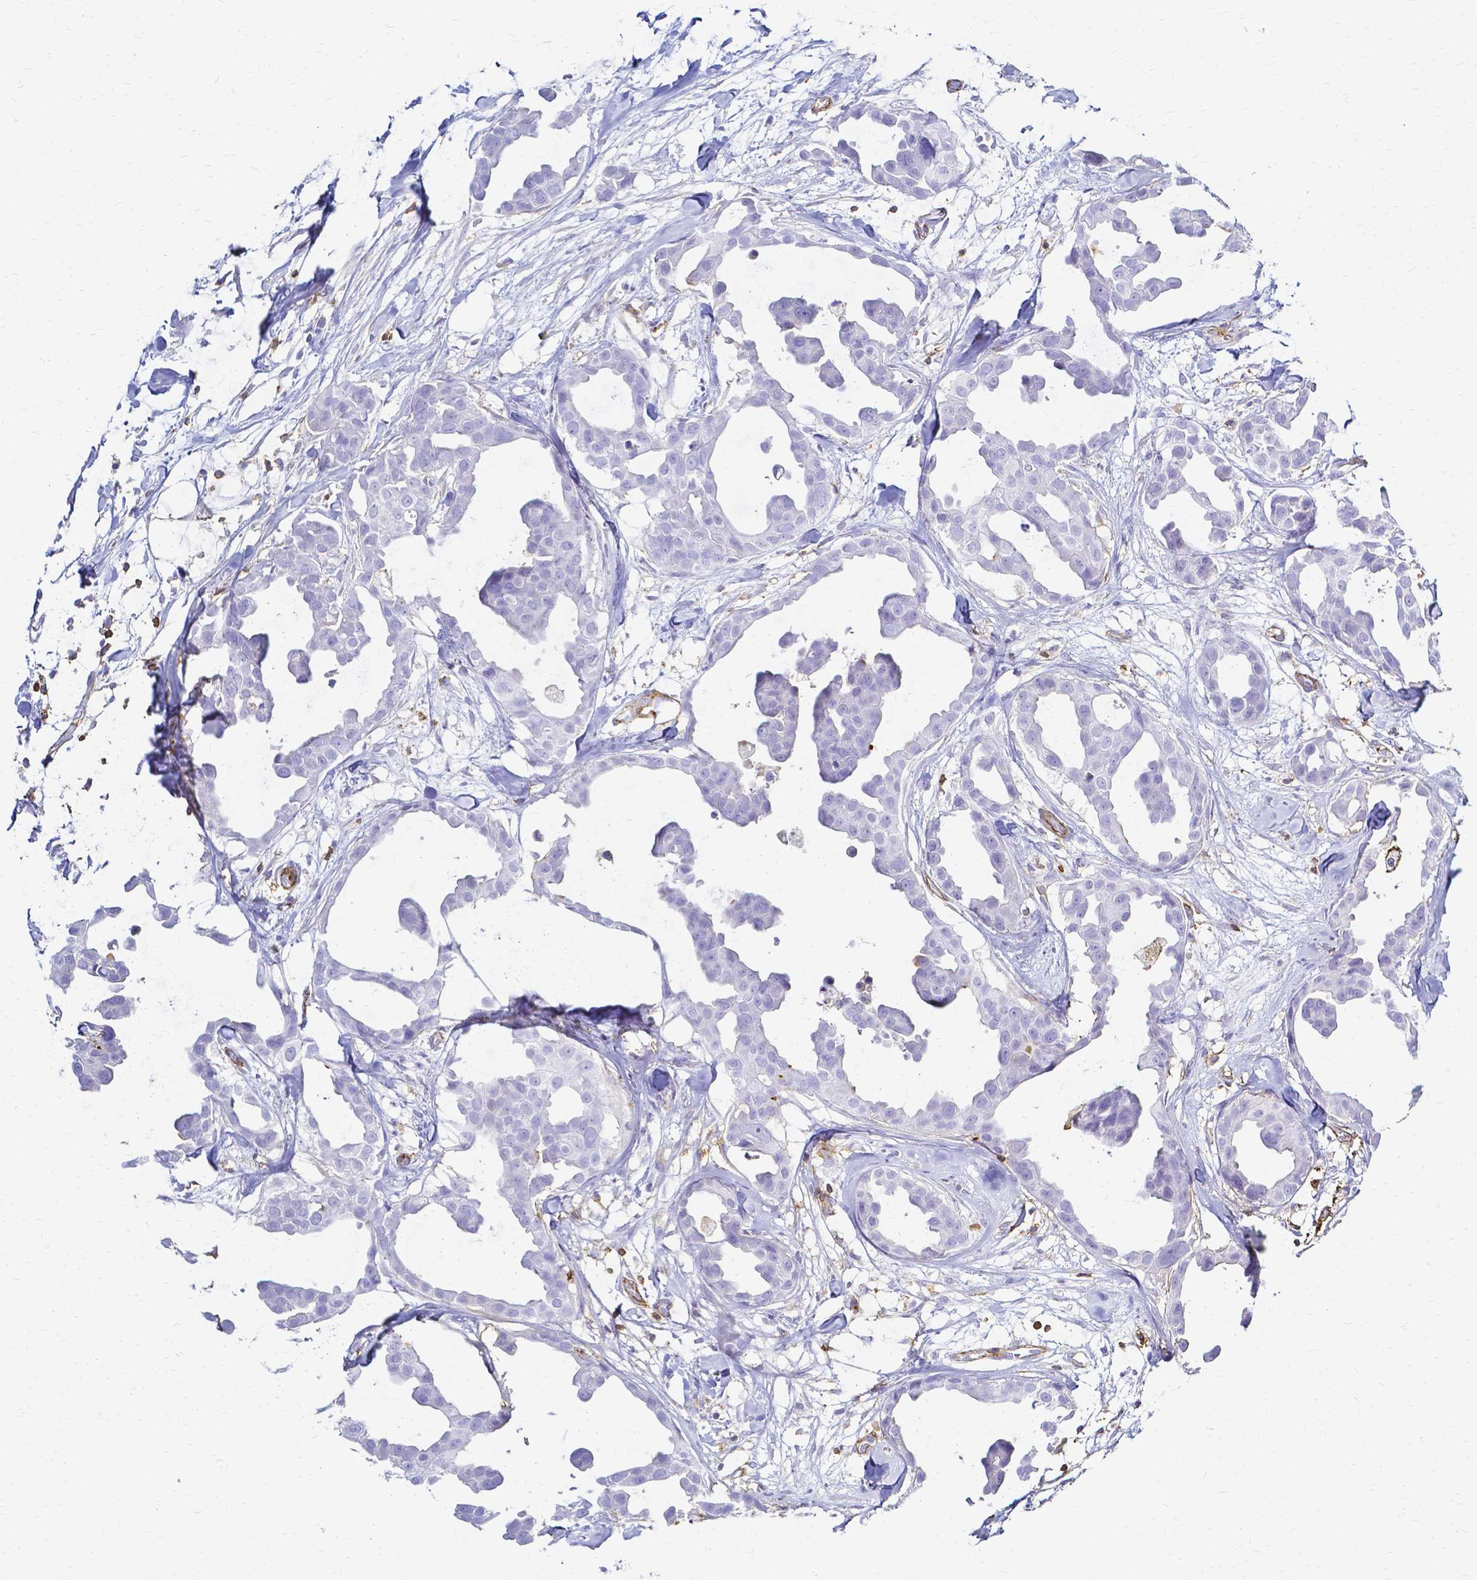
{"staining": {"intensity": "negative", "quantity": "none", "location": "none"}, "tissue": "breast cancer", "cell_type": "Tumor cells", "image_type": "cancer", "snomed": [{"axis": "morphology", "description": "Duct carcinoma"}, {"axis": "topography", "description": "Breast"}], "caption": "Tumor cells show no significant expression in breast invasive ductal carcinoma.", "gene": "HSPA12A", "patient": {"sex": "female", "age": 38}}